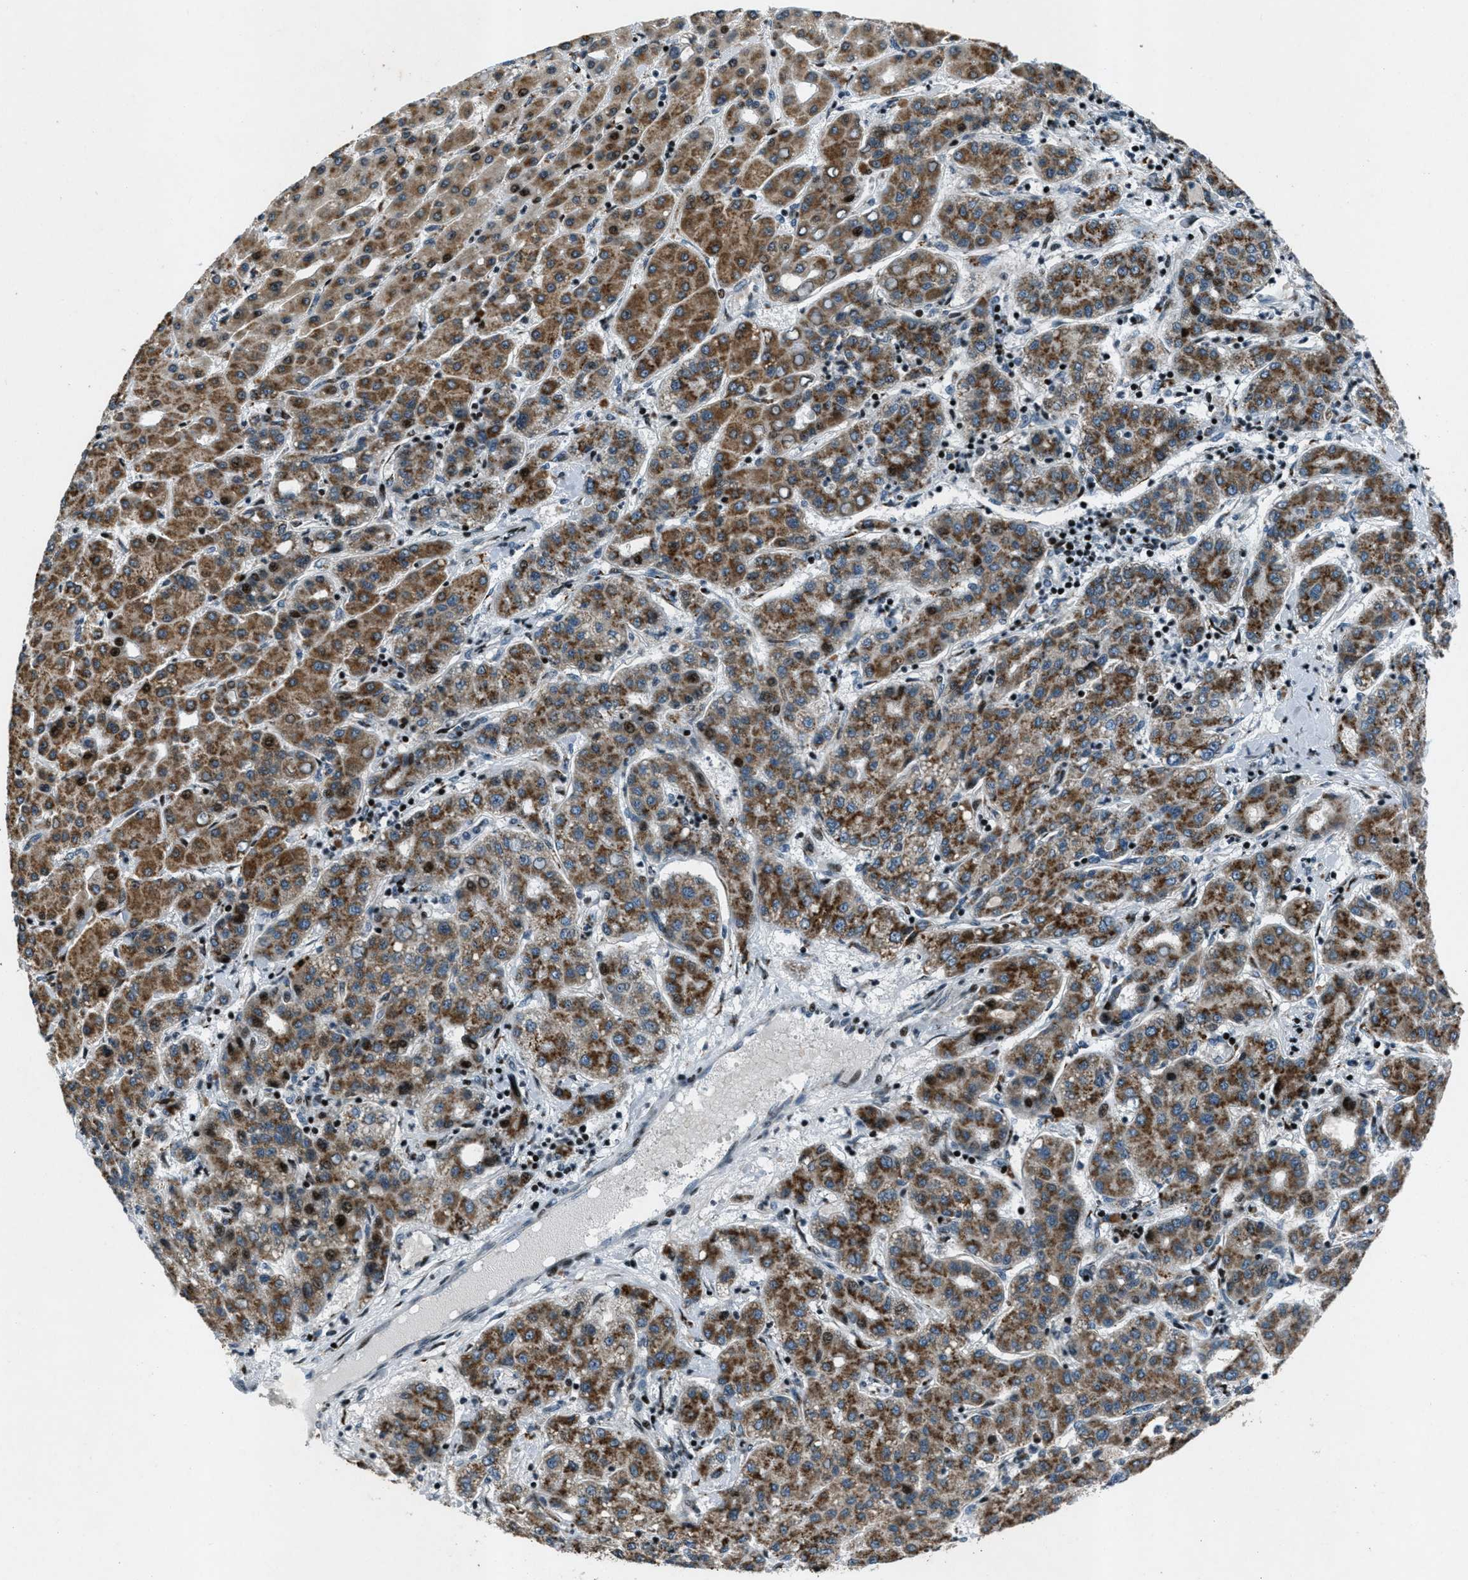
{"staining": {"intensity": "strong", "quantity": ">75%", "location": "cytoplasmic/membranous"}, "tissue": "liver cancer", "cell_type": "Tumor cells", "image_type": "cancer", "snomed": [{"axis": "morphology", "description": "Carcinoma, Hepatocellular, NOS"}, {"axis": "topography", "description": "Liver"}], "caption": "Immunohistochemical staining of human liver cancer reveals strong cytoplasmic/membranous protein expression in about >75% of tumor cells.", "gene": "GPC6", "patient": {"sex": "male", "age": 65}}